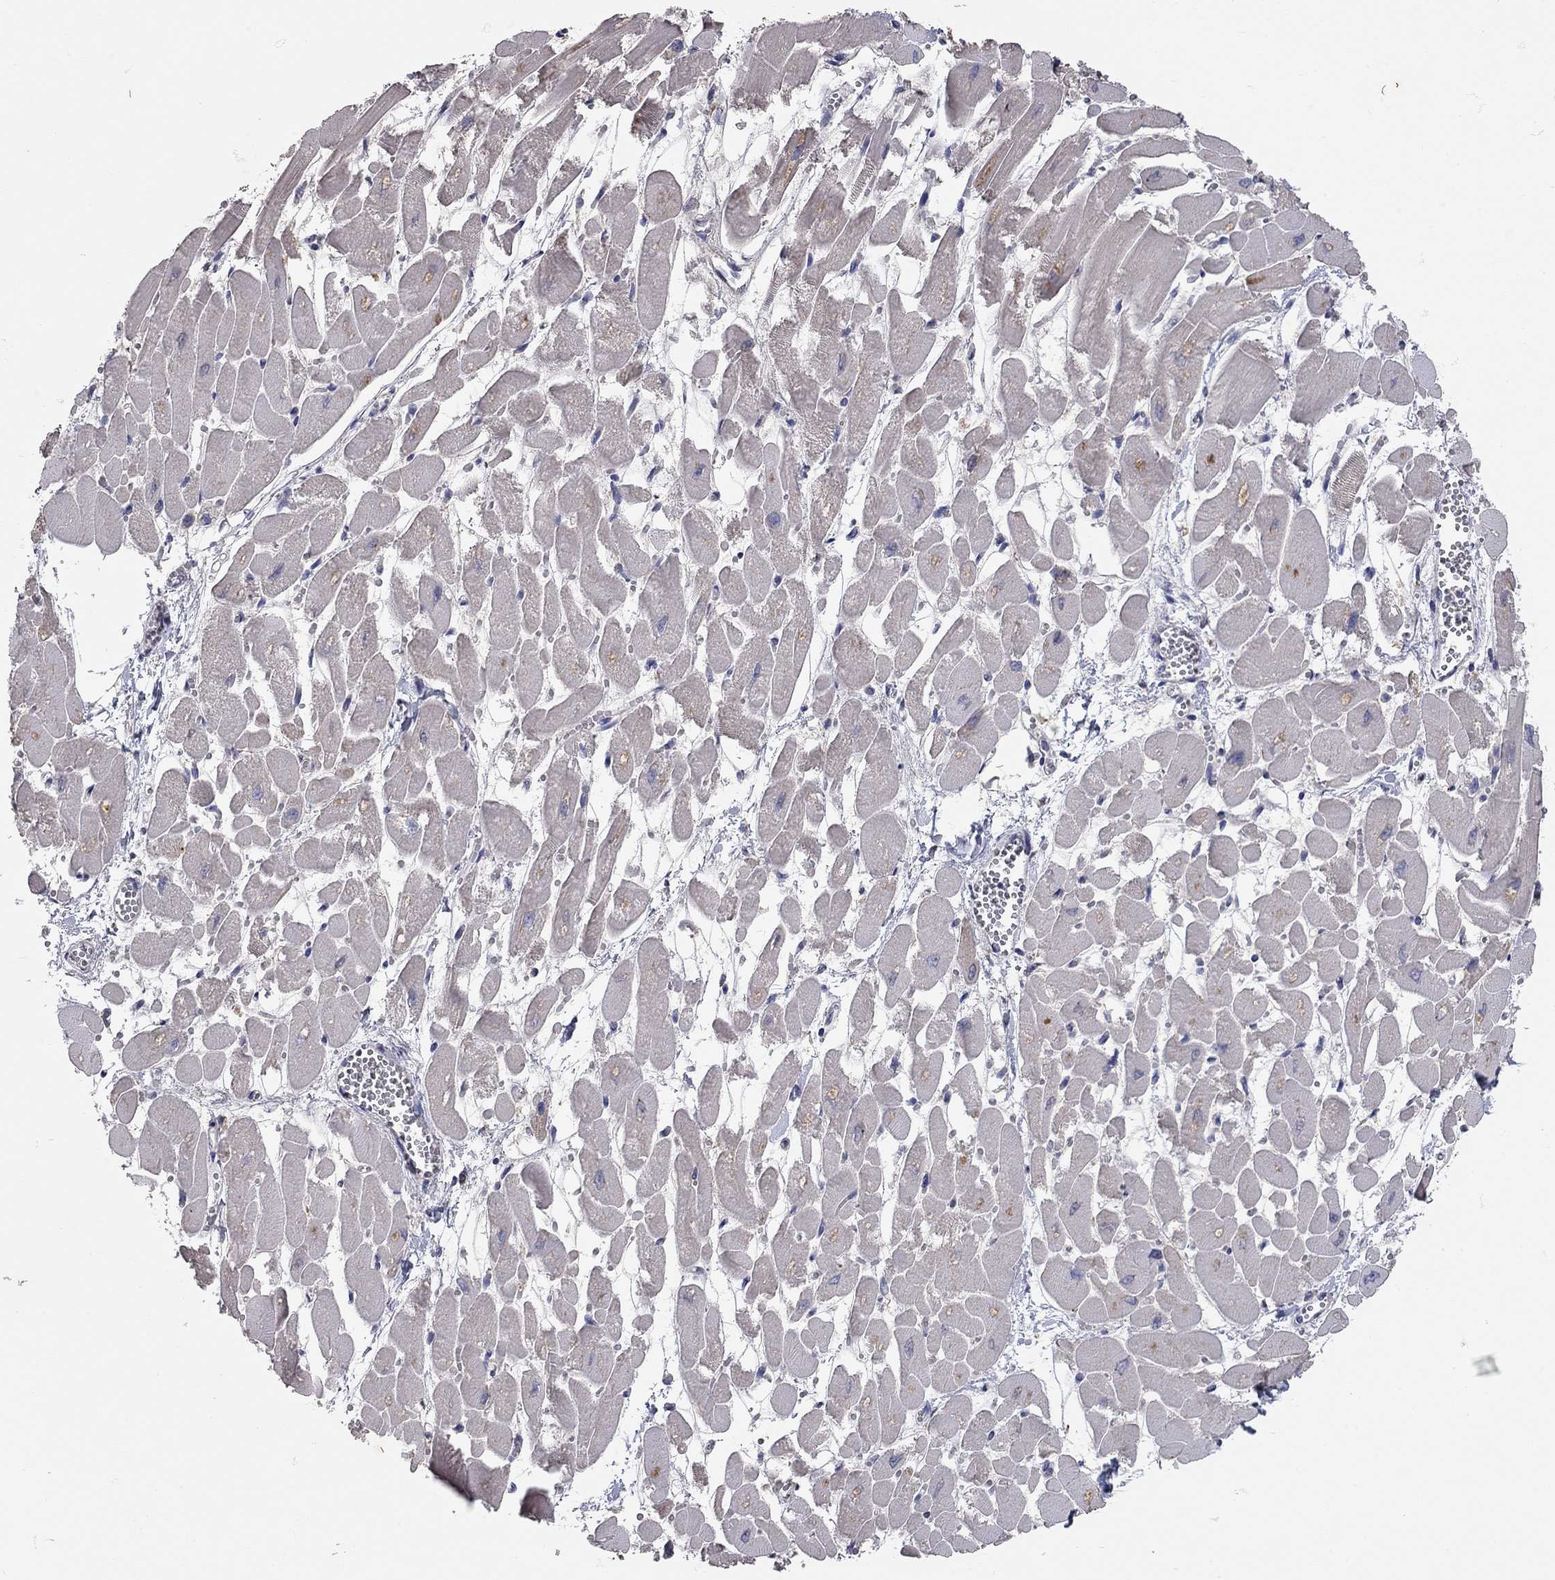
{"staining": {"intensity": "negative", "quantity": "none", "location": "none"}, "tissue": "heart muscle", "cell_type": "Cardiomyocytes", "image_type": "normal", "snomed": [{"axis": "morphology", "description": "Normal tissue, NOS"}, {"axis": "topography", "description": "Heart"}], "caption": "Heart muscle stained for a protein using immunohistochemistry exhibits no expression cardiomyocytes.", "gene": "XAGE2", "patient": {"sex": "female", "age": 52}}